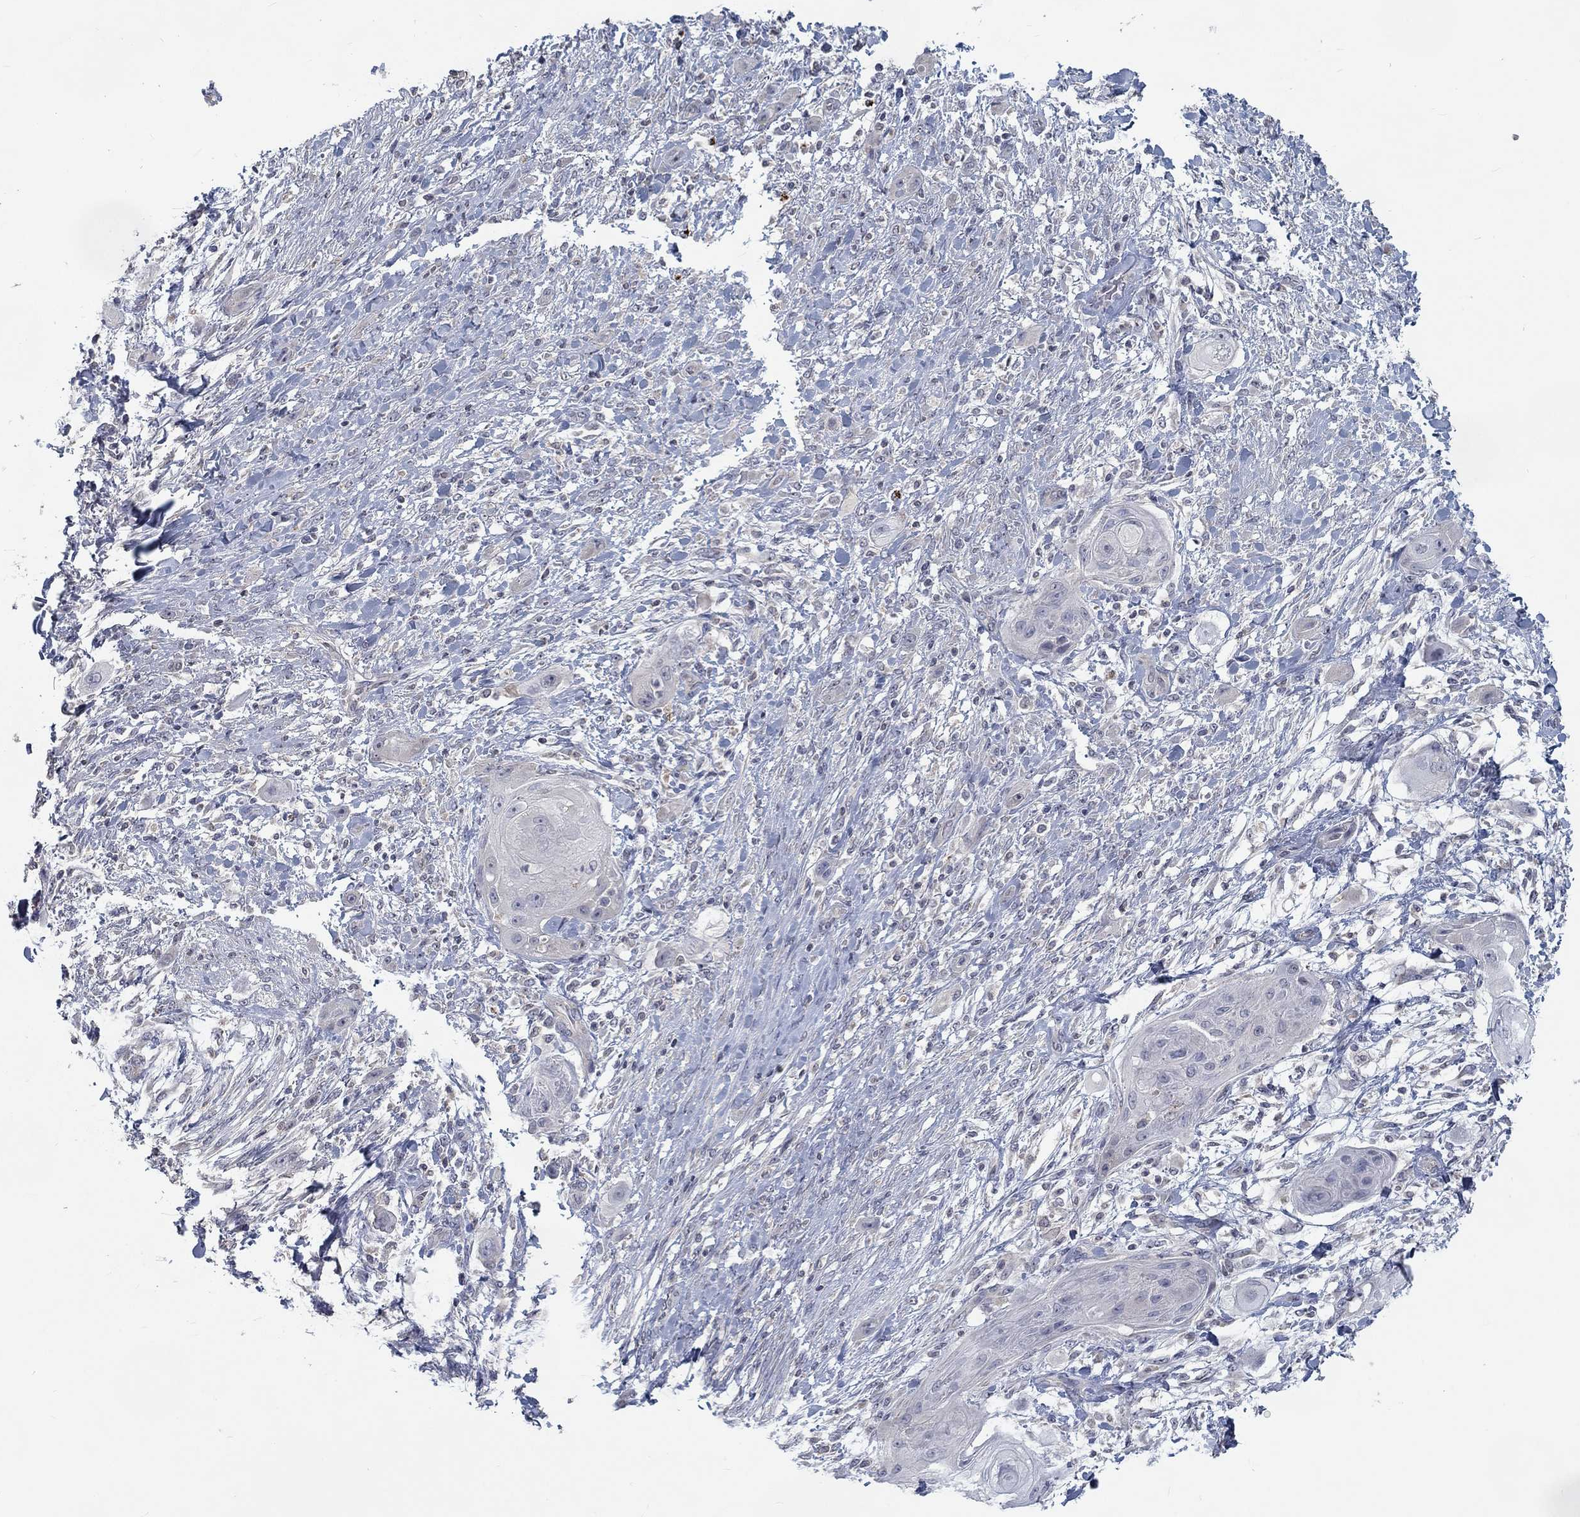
{"staining": {"intensity": "negative", "quantity": "none", "location": "none"}, "tissue": "skin cancer", "cell_type": "Tumor cells", "image_type": "cancer", "snomed": [{"axis": "morphology", "description": "Squamous cell carcinoma, NOS"}, {"axis": "topography", "description": "Skin"}], "caption": "The immunohistochemistry histopathology image has no significant positivity in tumor cells of skin squamous cell carcinoma tissue.", "gene": "MTSS2", "patient": {"sex": "male", "age": 62}}